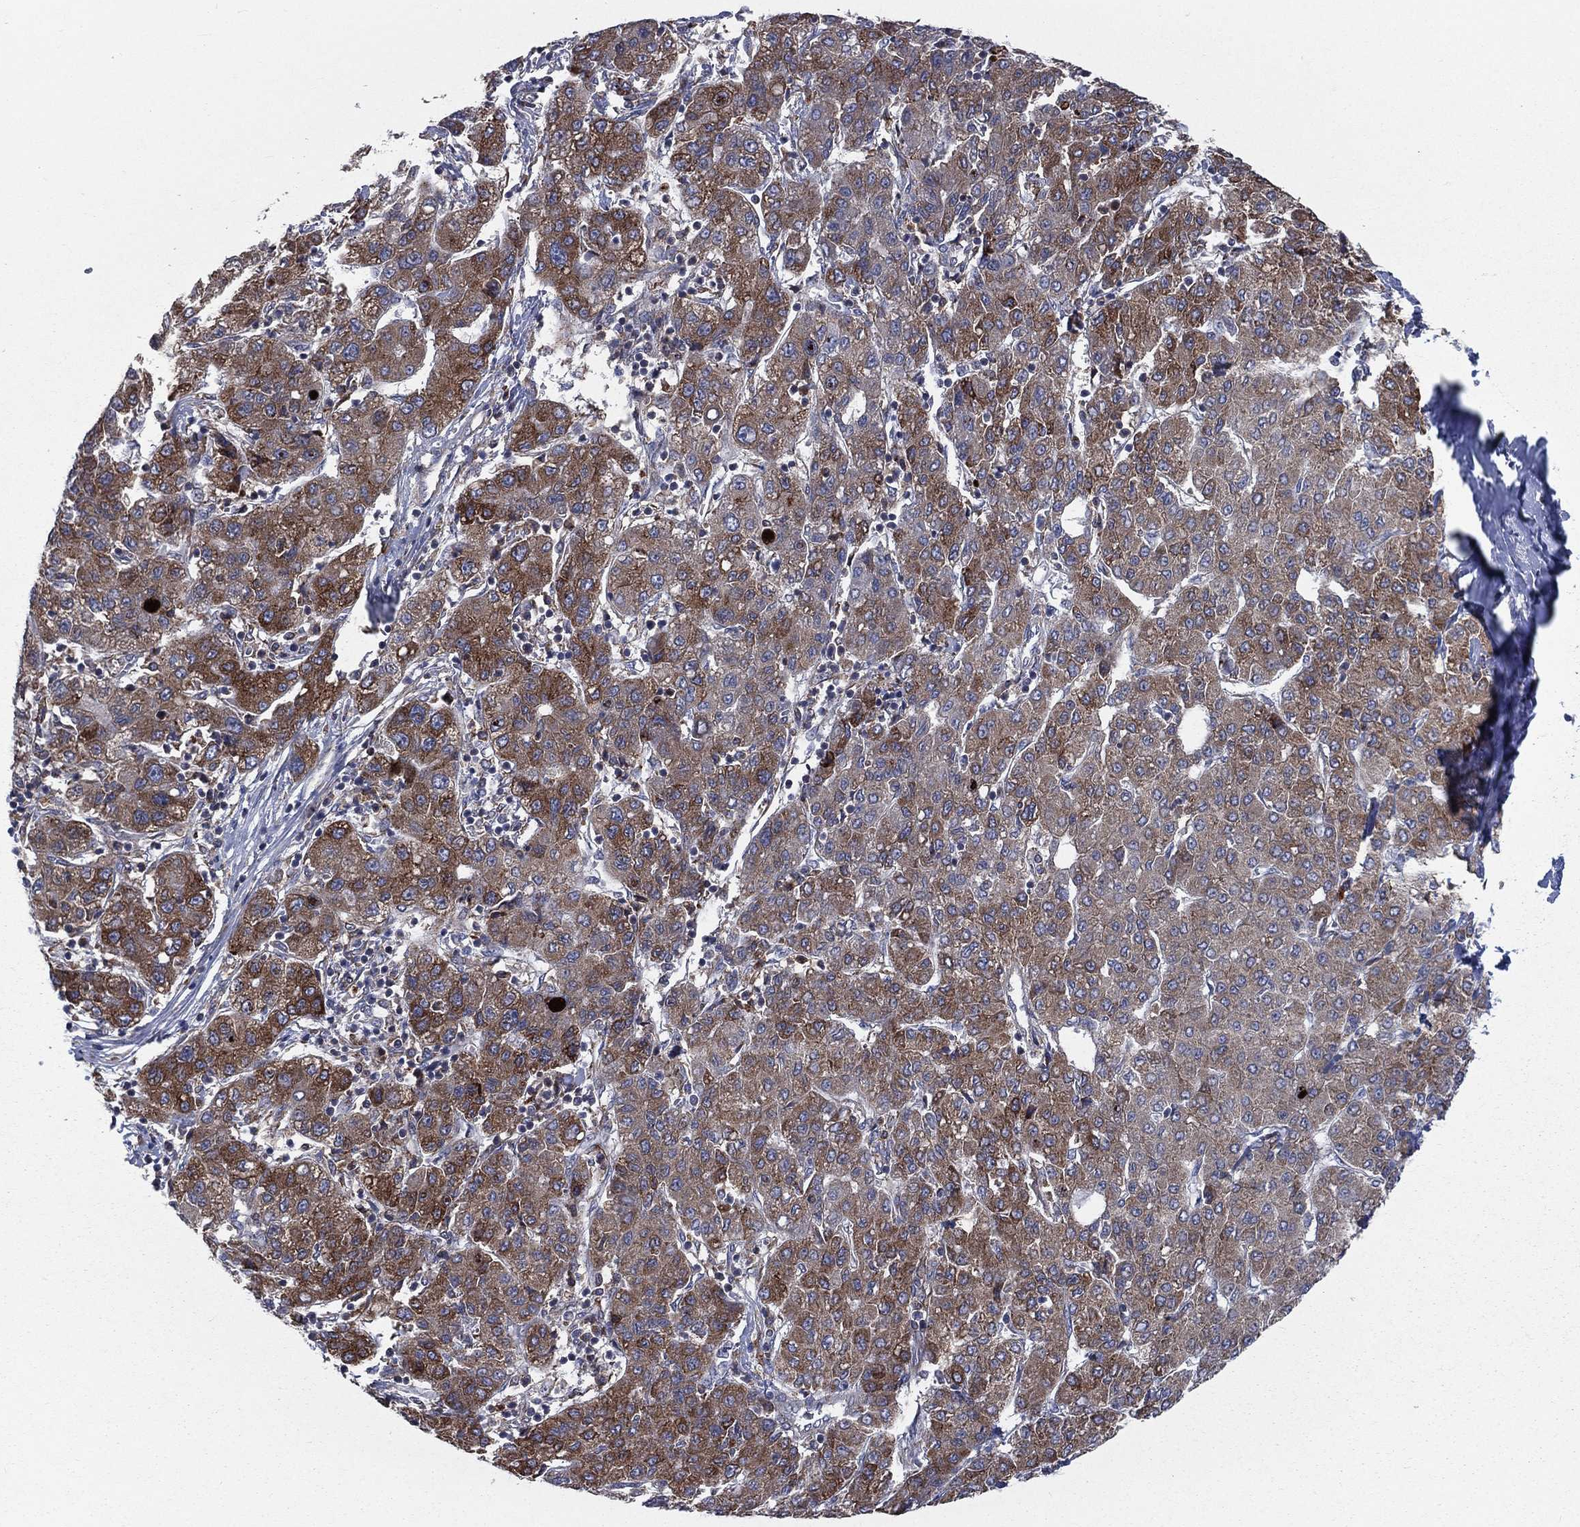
{"staining": {"intensity": "strong", "quantity": "25%-75%", "location": "cytoplasmic/membranous"}, "tissue": "liver cancer", "cell_type": "Tumor cells", "image_type": "cancer", "snomed": [{"axis": "morphology", "description": "Carcinoma, Hepatocellular, NOS"}, {"axis": "topography", "description": "Liver"}], "caption": "Human liver cancer (hepatocellular carcinoma) stained for a protein (brown) shows strong cytoplasmic/membranous positive positivity in about 25%-75% of tumor cells.", "gene": "CCDC159", "patient": {"sex": "male", "age": 65}}